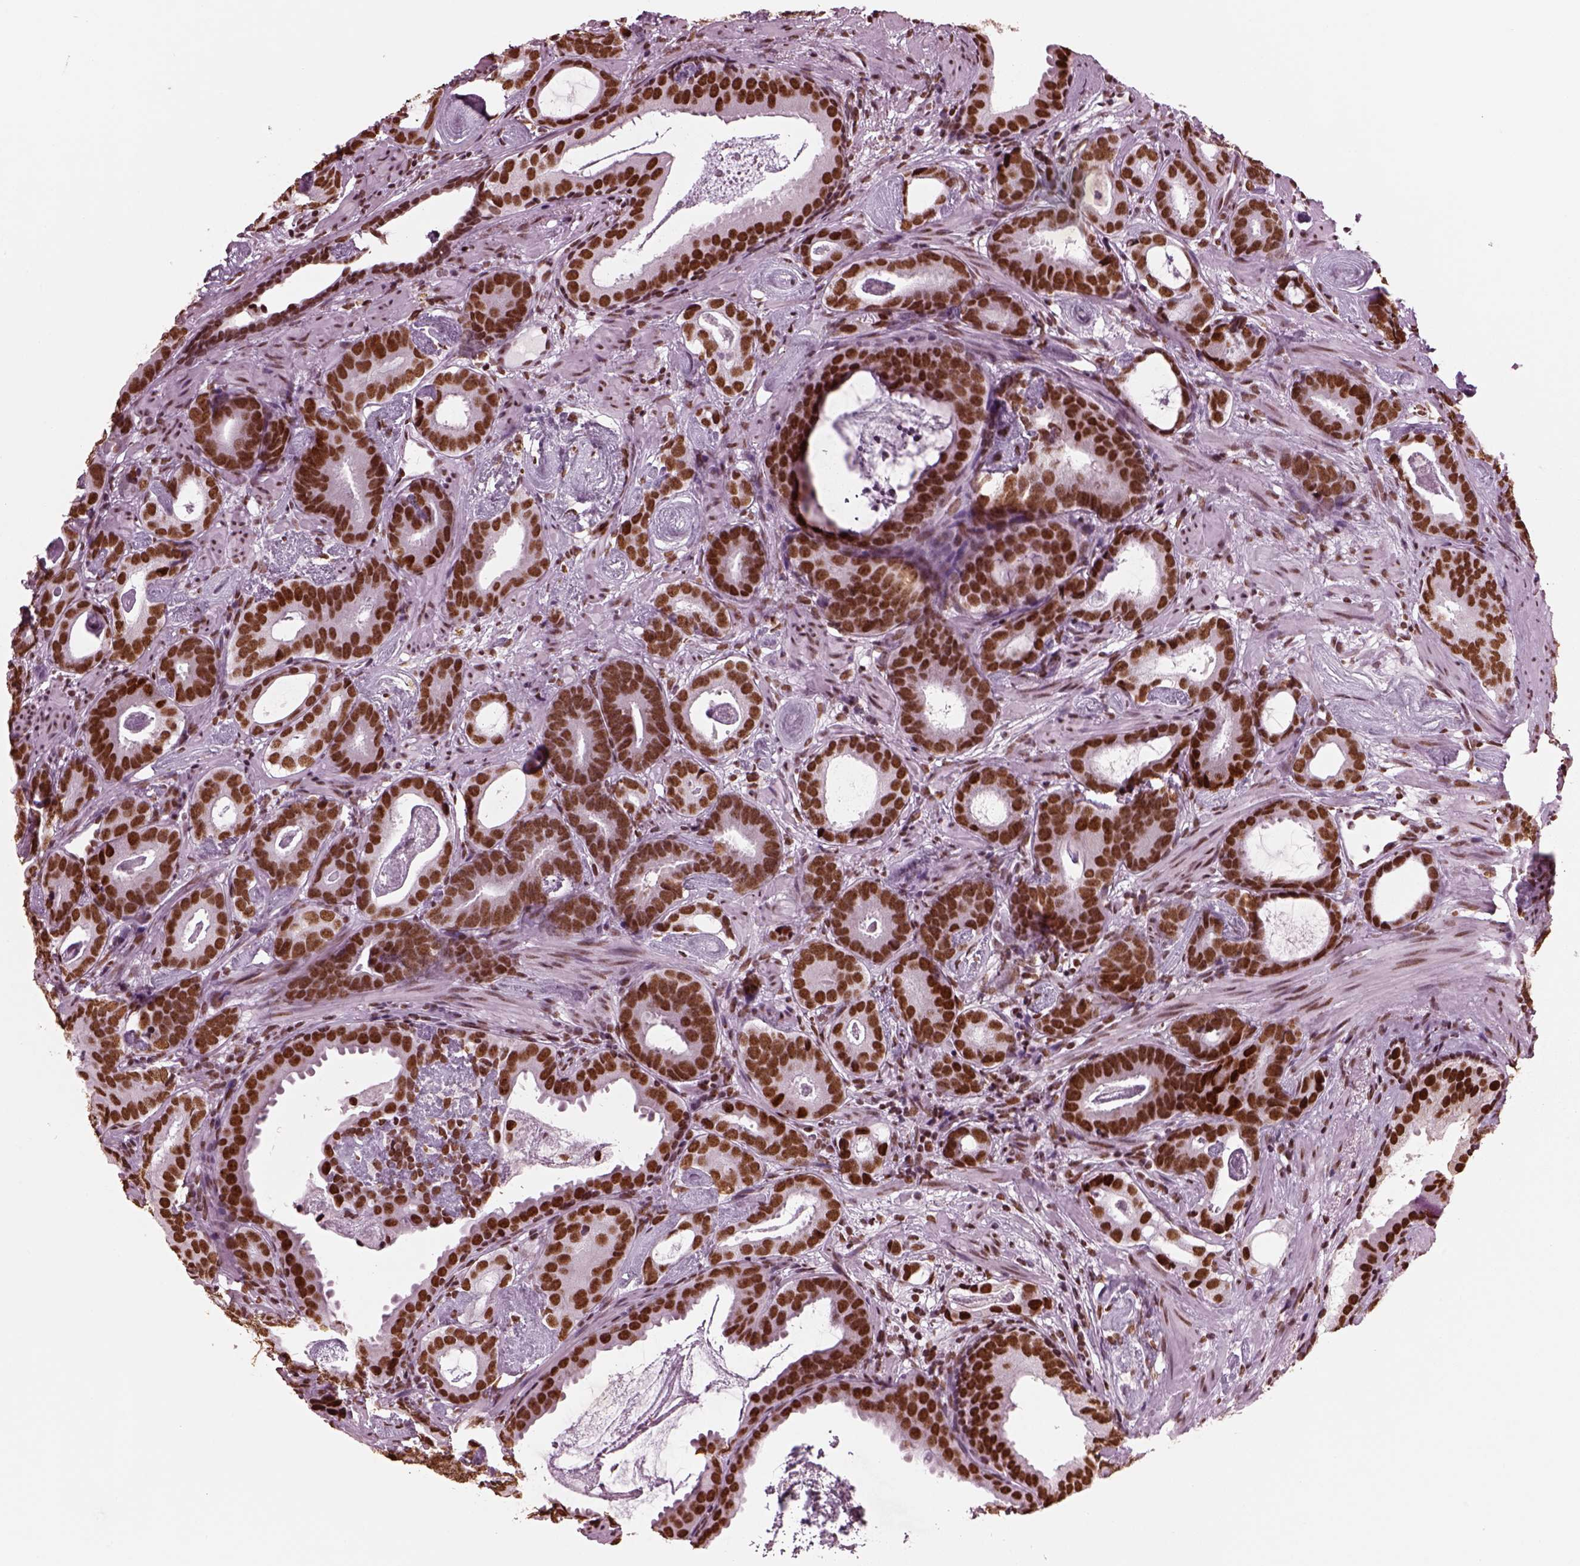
{"staining": {"intensity": "strong", "quantity": ">75%", "location": "nuclear"}, "tissue": "prostate cancer", "cell_type": "Tumor cells", "image_type": "cancer", "snomed": [{"axis": "morphology", "description": "Adenocarcinoma, Low grade"}, {"axis": "topography", "description": "Prostate and seminal vesicle, NOS"}], "caption": "Immunohistochemistry of prostate cancer demonstrates high levels of strong nuclear staining in approximately >75% of tumor cells.", "gene": "CBFA2T3", "patient": {"sex": "male", "age": 71}}